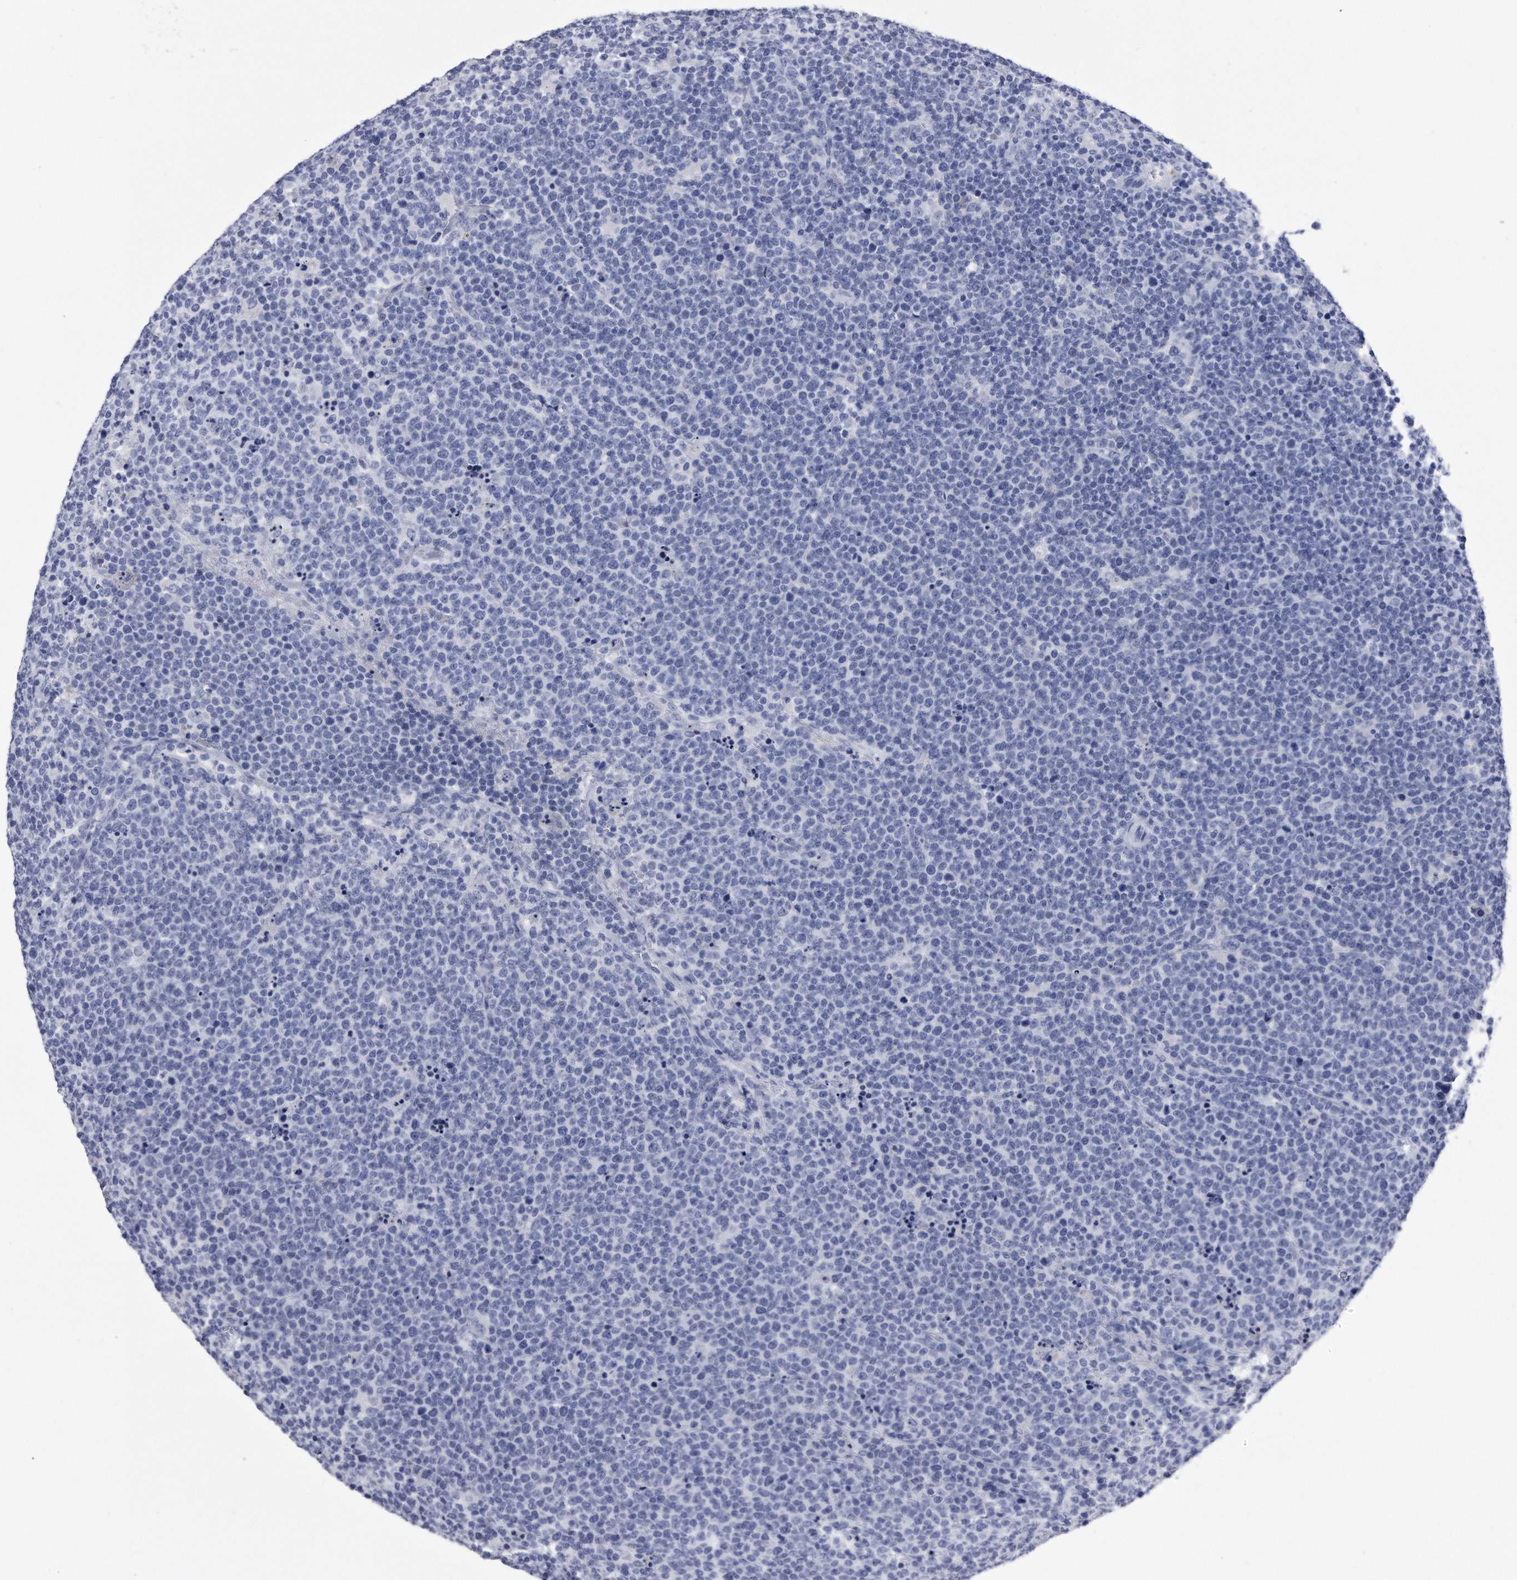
{"staining": {"intensity": "negative", "quantity": "none", "location": "none"}, "tissue": "lymphoma", "cell_type": "Tumor cells", "image_type": "cancer", "snomed": [{"axis": "morphology", "description": "Malignant lymphoma, non-Hodgkin's type, High grade"}, {"axis": "topography", "description": "Lymph node"}], "caption": "High magnification brightfield microscopy of malignant lymphoma, non-Hodgkin's type (high-grade) stained with DAB (3,3'-diaminobenzidine) (brown) and counterstained with hematoxylin (blue): tumor cells show no significant staining. (DAB IHC, high magnification).", "gene": "KCTD8", "patient": {"sex": "male", "age": 61}}